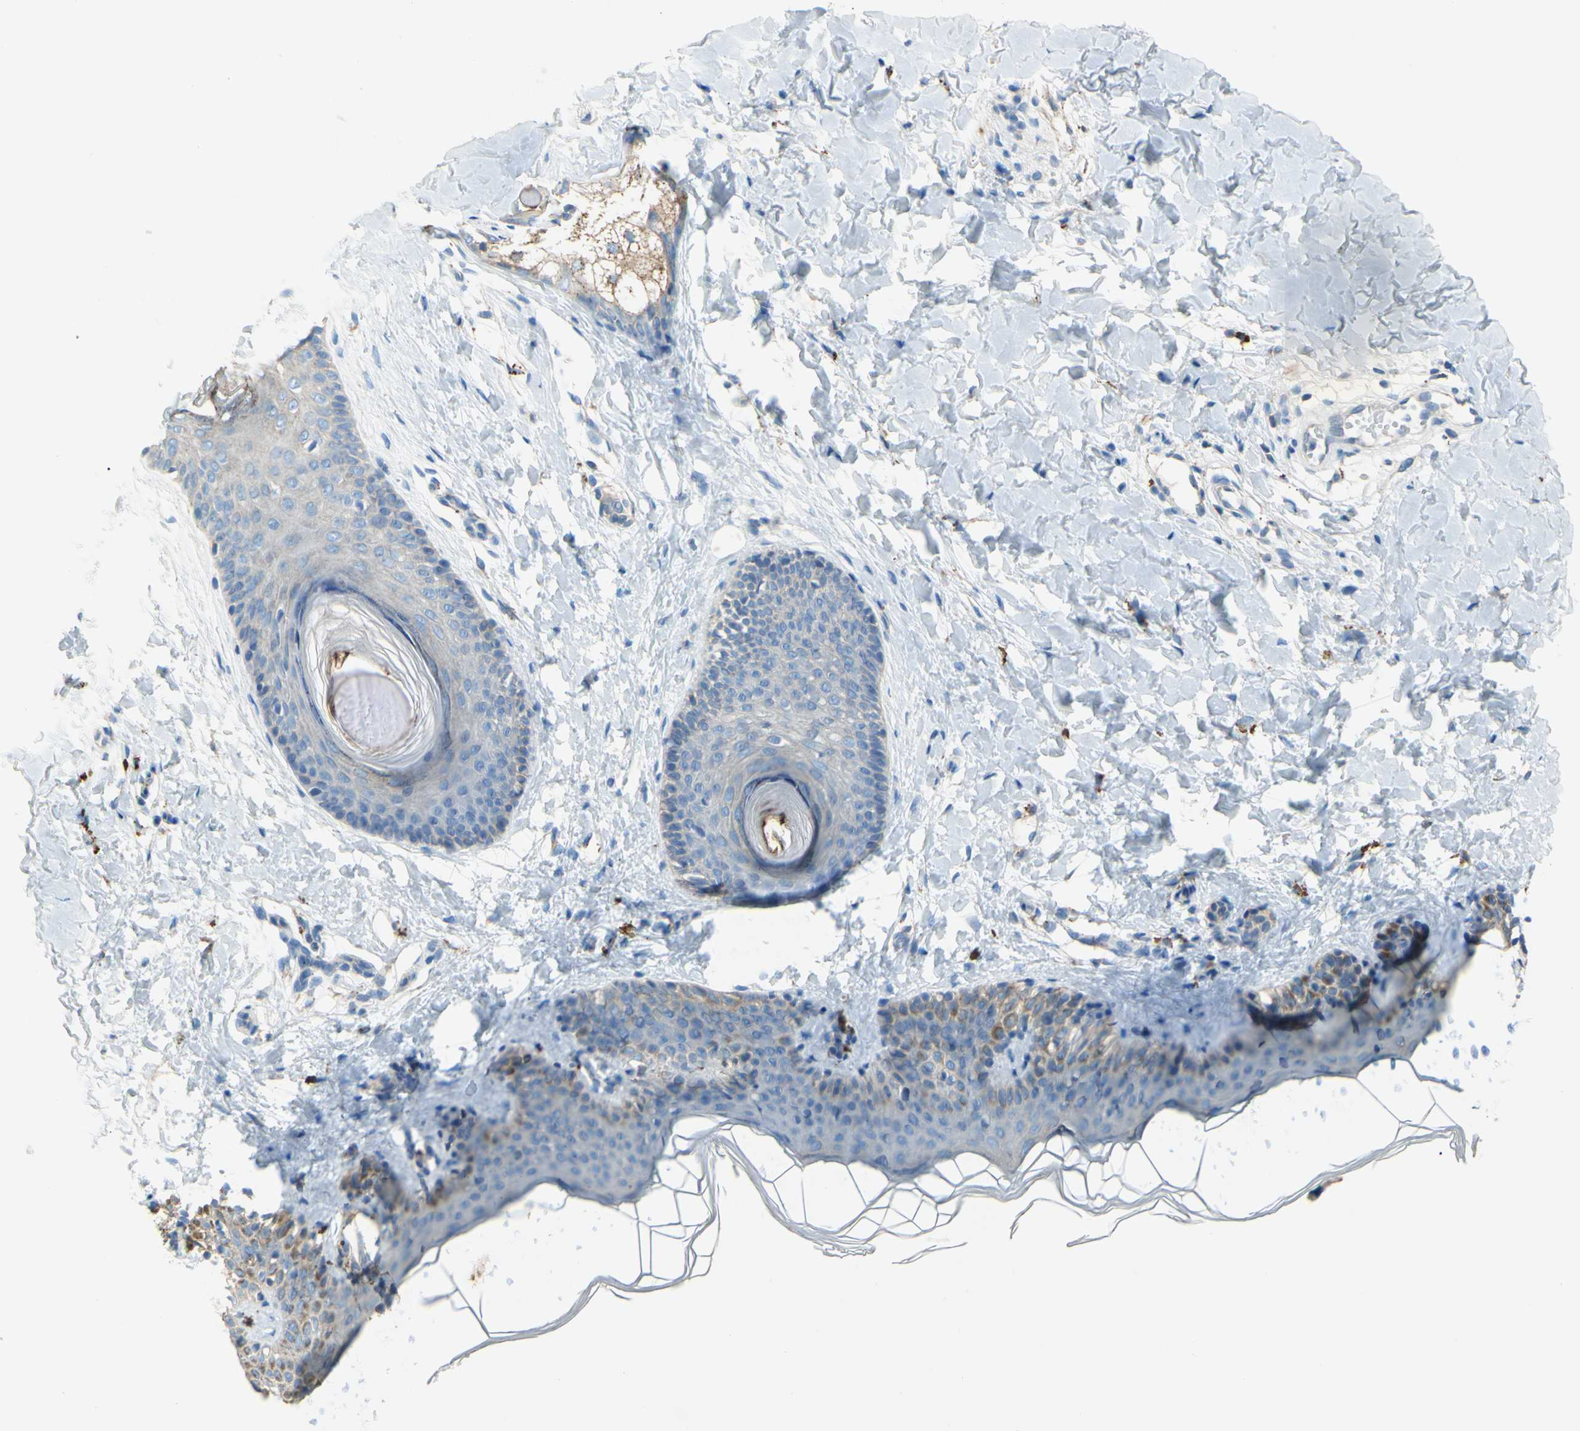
{"staining": {"intensity": "negative", "quantity": "none", "location": "none"}, "tissue": "skin", "cell_type": "Fibroblasts", "image_type": "normal", "snomed": [{"axis": "morphology", "description": "Normal tissue, NOS"}, {"axis": "topography", "description": "Skin"}], "caption": "Protein analysis of benign skin exhibits no significant staining in fibroblasts.", "gene": "CTSD", "patient": {"sex": "male", "age": 16}}